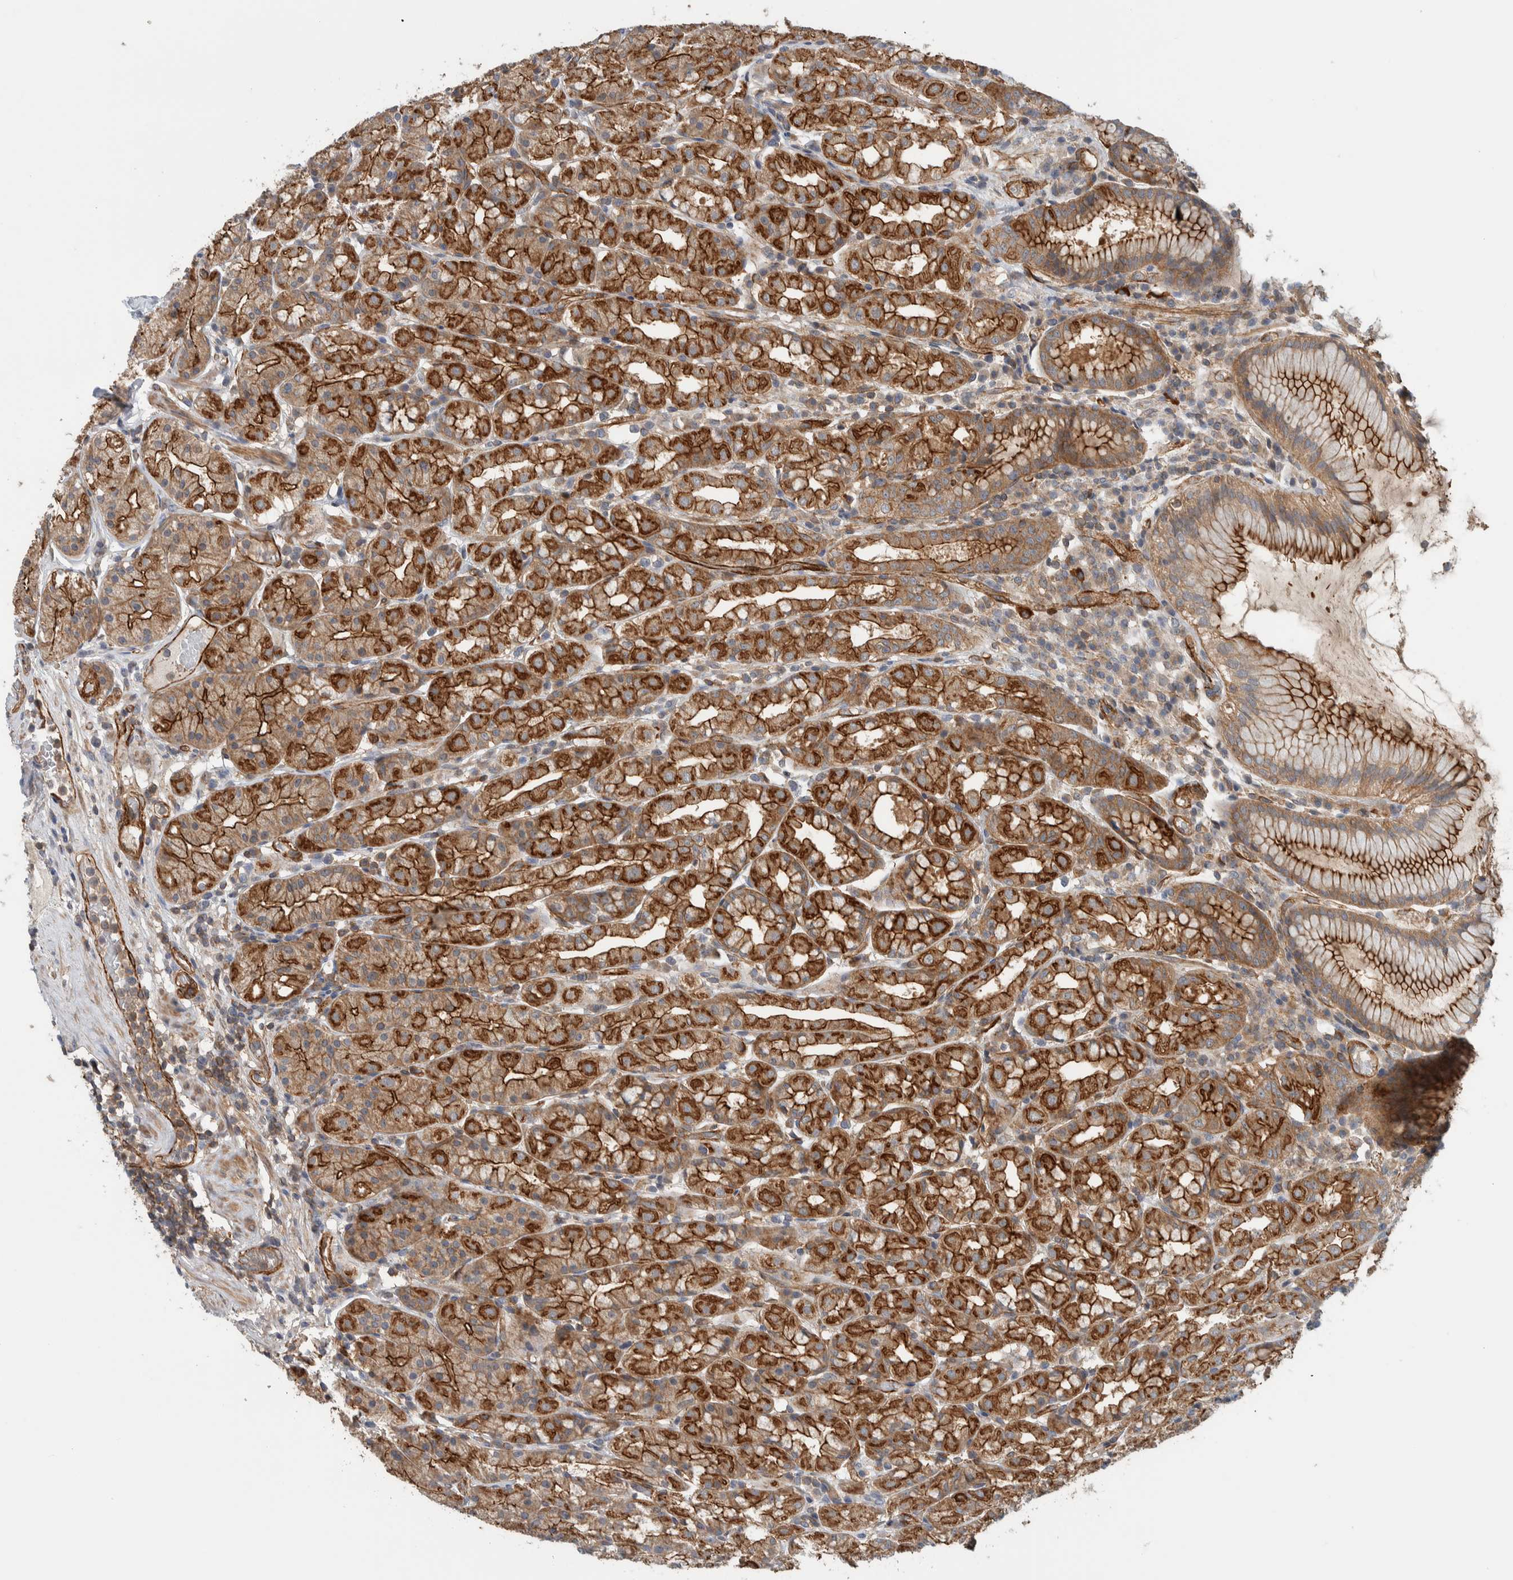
{"staining": {"intensity": "strong", "quantity": "25%-75%", "location": "cytoplasmic/membranous"}, "tissue": "stomach", "cell_type": "Glandular cells", "image_type": "normal", "snomed": [{"axis": "morphology", "description": "Normal tissue, NOS"}, {"axis": "topography", "description": "Stomach, lower"}], "caption": "Strong cytoplasmic/membranous protein expression is seen in approximately 25%-75% of glandular cells in stomach.", "gene": "MPRIP", "patient": {"sex": "female", "age": 56}}